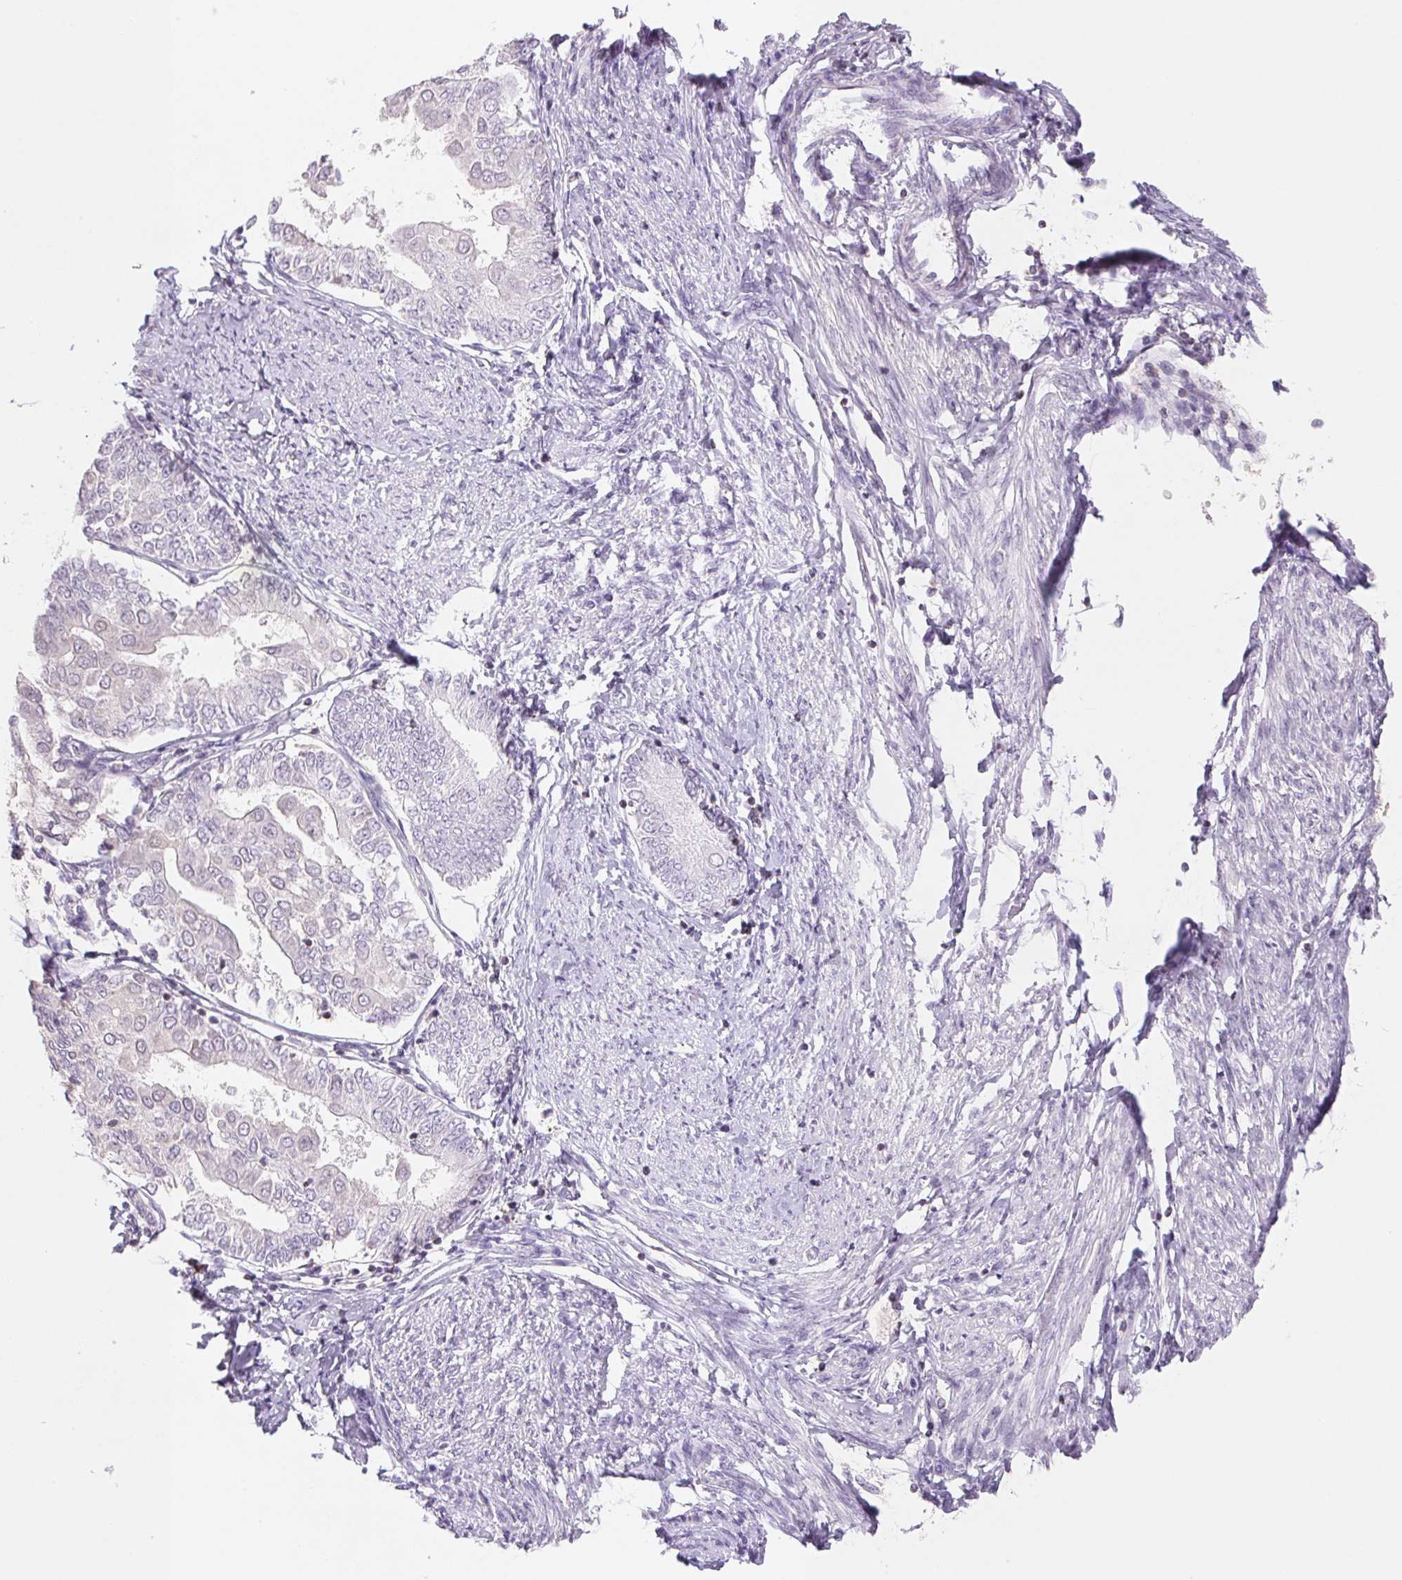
{"staining": {"intensity": "negative", "quantity": "none", "location": "none"}, "tissue": "endometrial cancer", "cell_type": "Tumor cells", "image_type": "cancer", "snomed": [{"axis": "morphology", "description": "Adenocarcinoma, NOS"}, {"axis": "topography", "description": "Endometrium"}], "caption": "An immunohistochemistry (IHC) histopathology image of endometrial cancer (adenocarcinoma) is shown. There is no staining in tumor cells of endometrial cancer (adenocarcinoma). The staining was performed using DAB (3,3'-diaminobenzidine) to visualize the protein expression in brown, while the nuclei were stained in blue with hematoxylin (Magnification: 20x).", "gene": "KIF26A", "patient": {"sex": "female", "age": 68}}